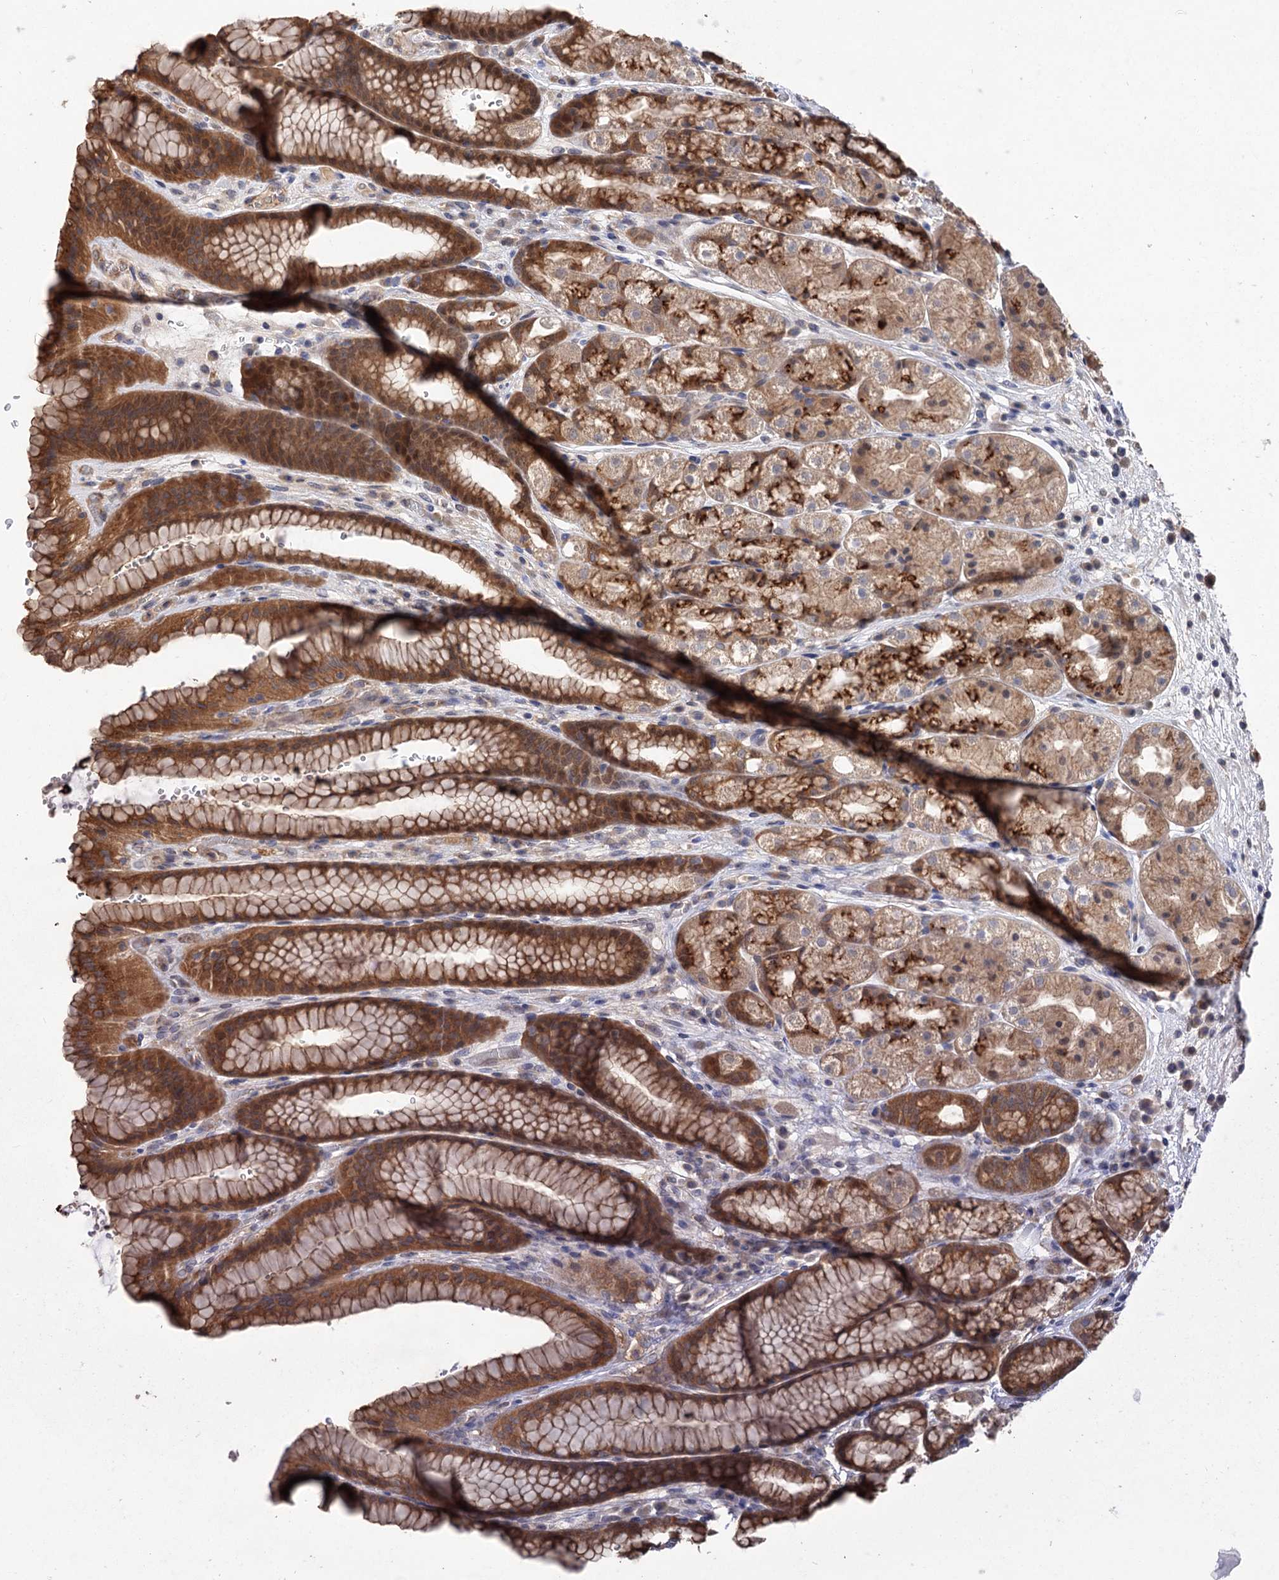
{"staining": {"intensity": "moderate", "quantity": ">75%", "location": "cytoplasmic/membranous,nuclear"}, "tissue": "stomach", "cell_type": "Glandular cells", "image_type": "normal", "snomed": [{"axis": "morphology", "description": "Normal tissue, NOS"}, {"axis": "morphology", "description": "Adenocarcinoma, NOS"}, {"axis": "topography", "description": "Stomach"}], "caption": "A micrograph of stomach stained for a protein demonstrates moderate cytoplasmic/membranous,nuclear brown staining in glandular cells. Immunohistochemistry stains the protein of interest in brown and the nuclei are stained blue.", "gene": "NUDCD2", "patient": {"sex": "male", "age": 57}}